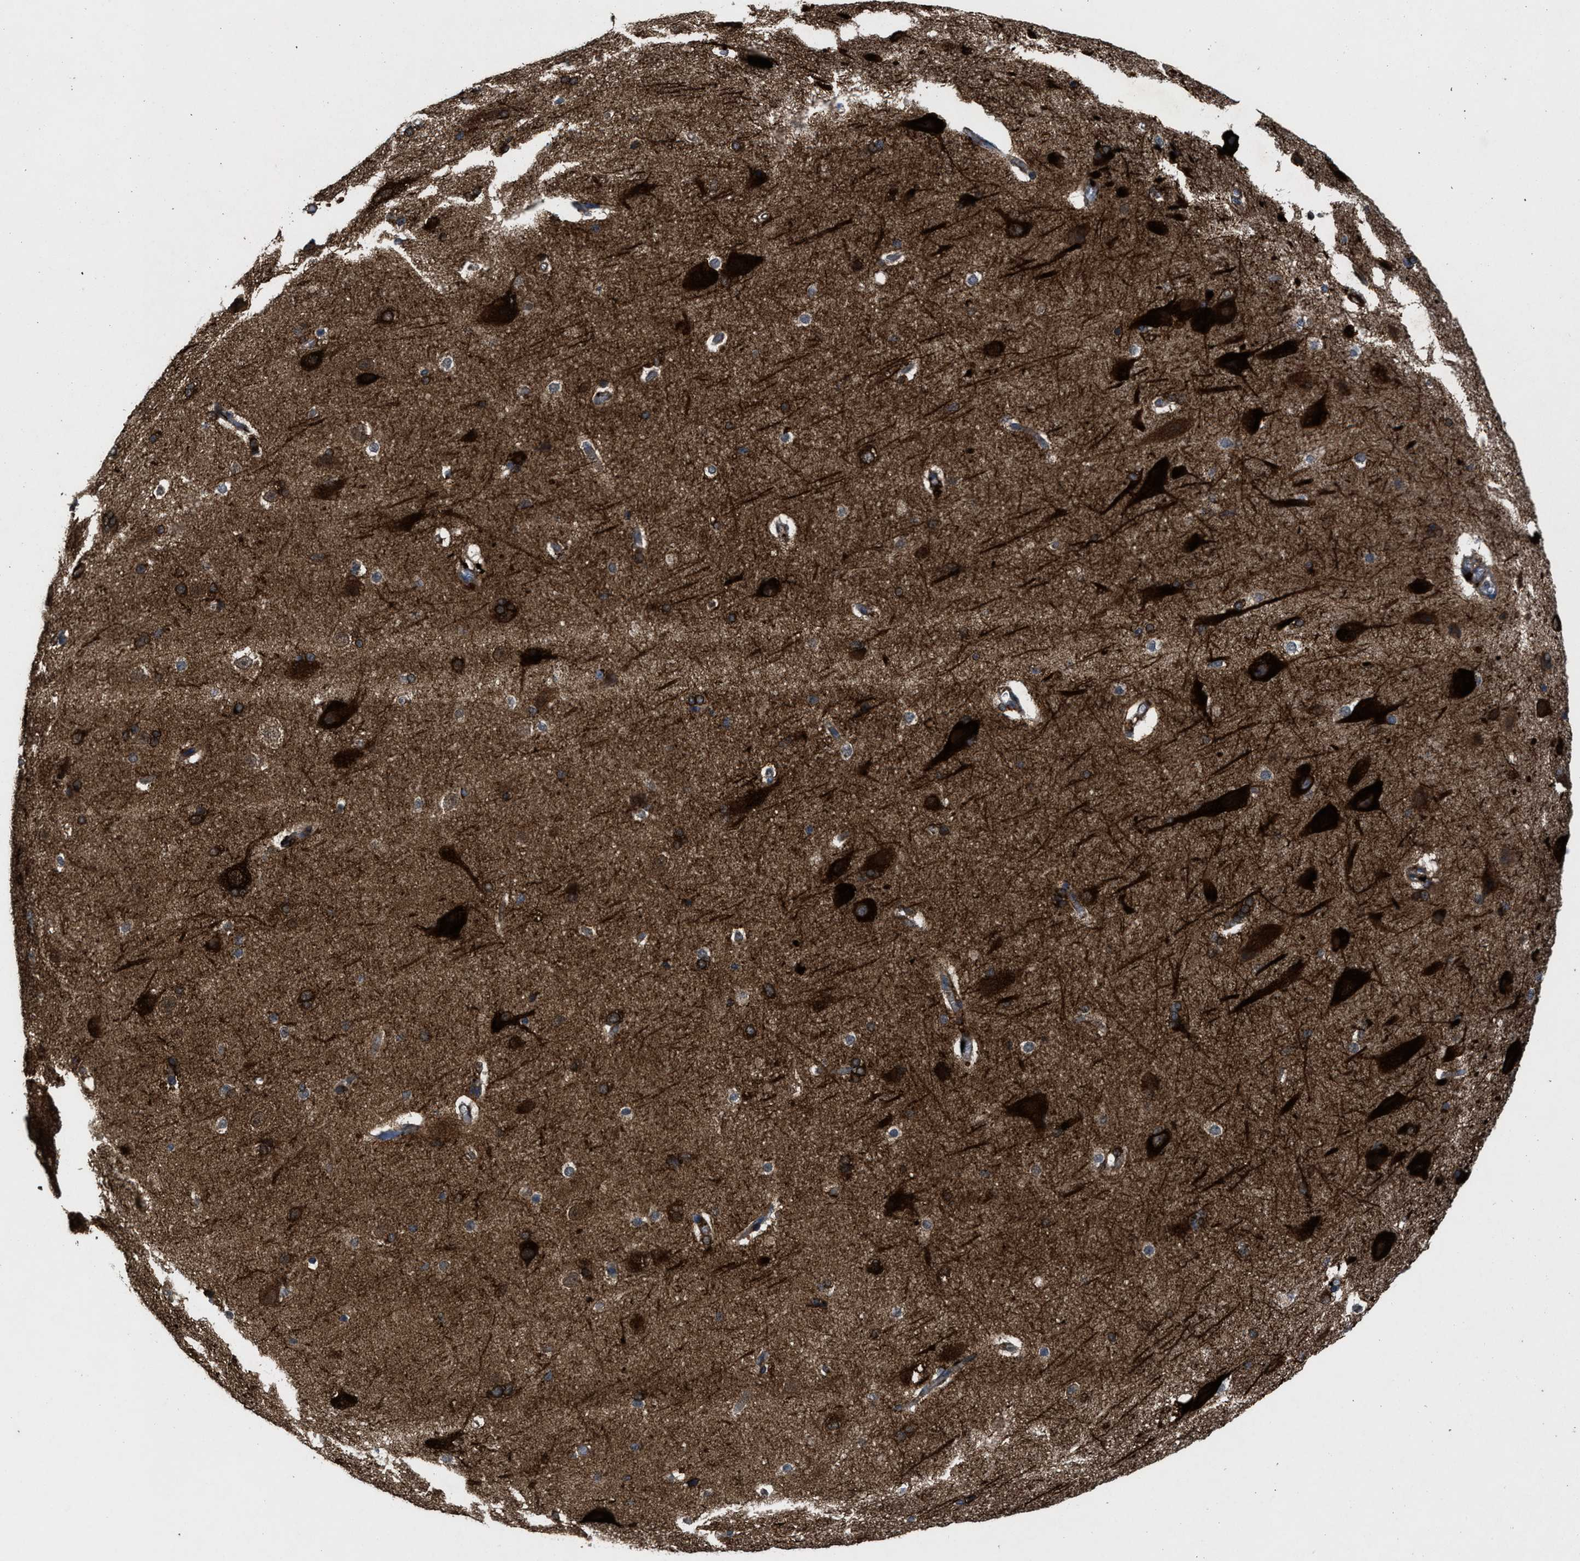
{"staining": {"intensity": "negative", "quantity": "none", "location": "none"}, "tissue": "cerebral cortex", "cell_type": "Endothelial cells", "image_type": "normal", "snomed": [{"axis": "morphology", "description": "Normal tissue, NOS"}, {"axis": "topography", "description": "Cerebral cortex"}, {"axis": "topography", "description": "Hippocampus"}], "caption": "High magnification brightfield microscopy of benign cerebral cortex stained with DAB (brown) and counterstained with hematoxylin (blue): endothelial cells show no significant positivity. Brightfield microscopy of IHC stained with DAB (brown) and hematoxylin (blue), captured at high magnification.", "gene": "PDP1", "patient": {"sex": "female", "age": 19}}